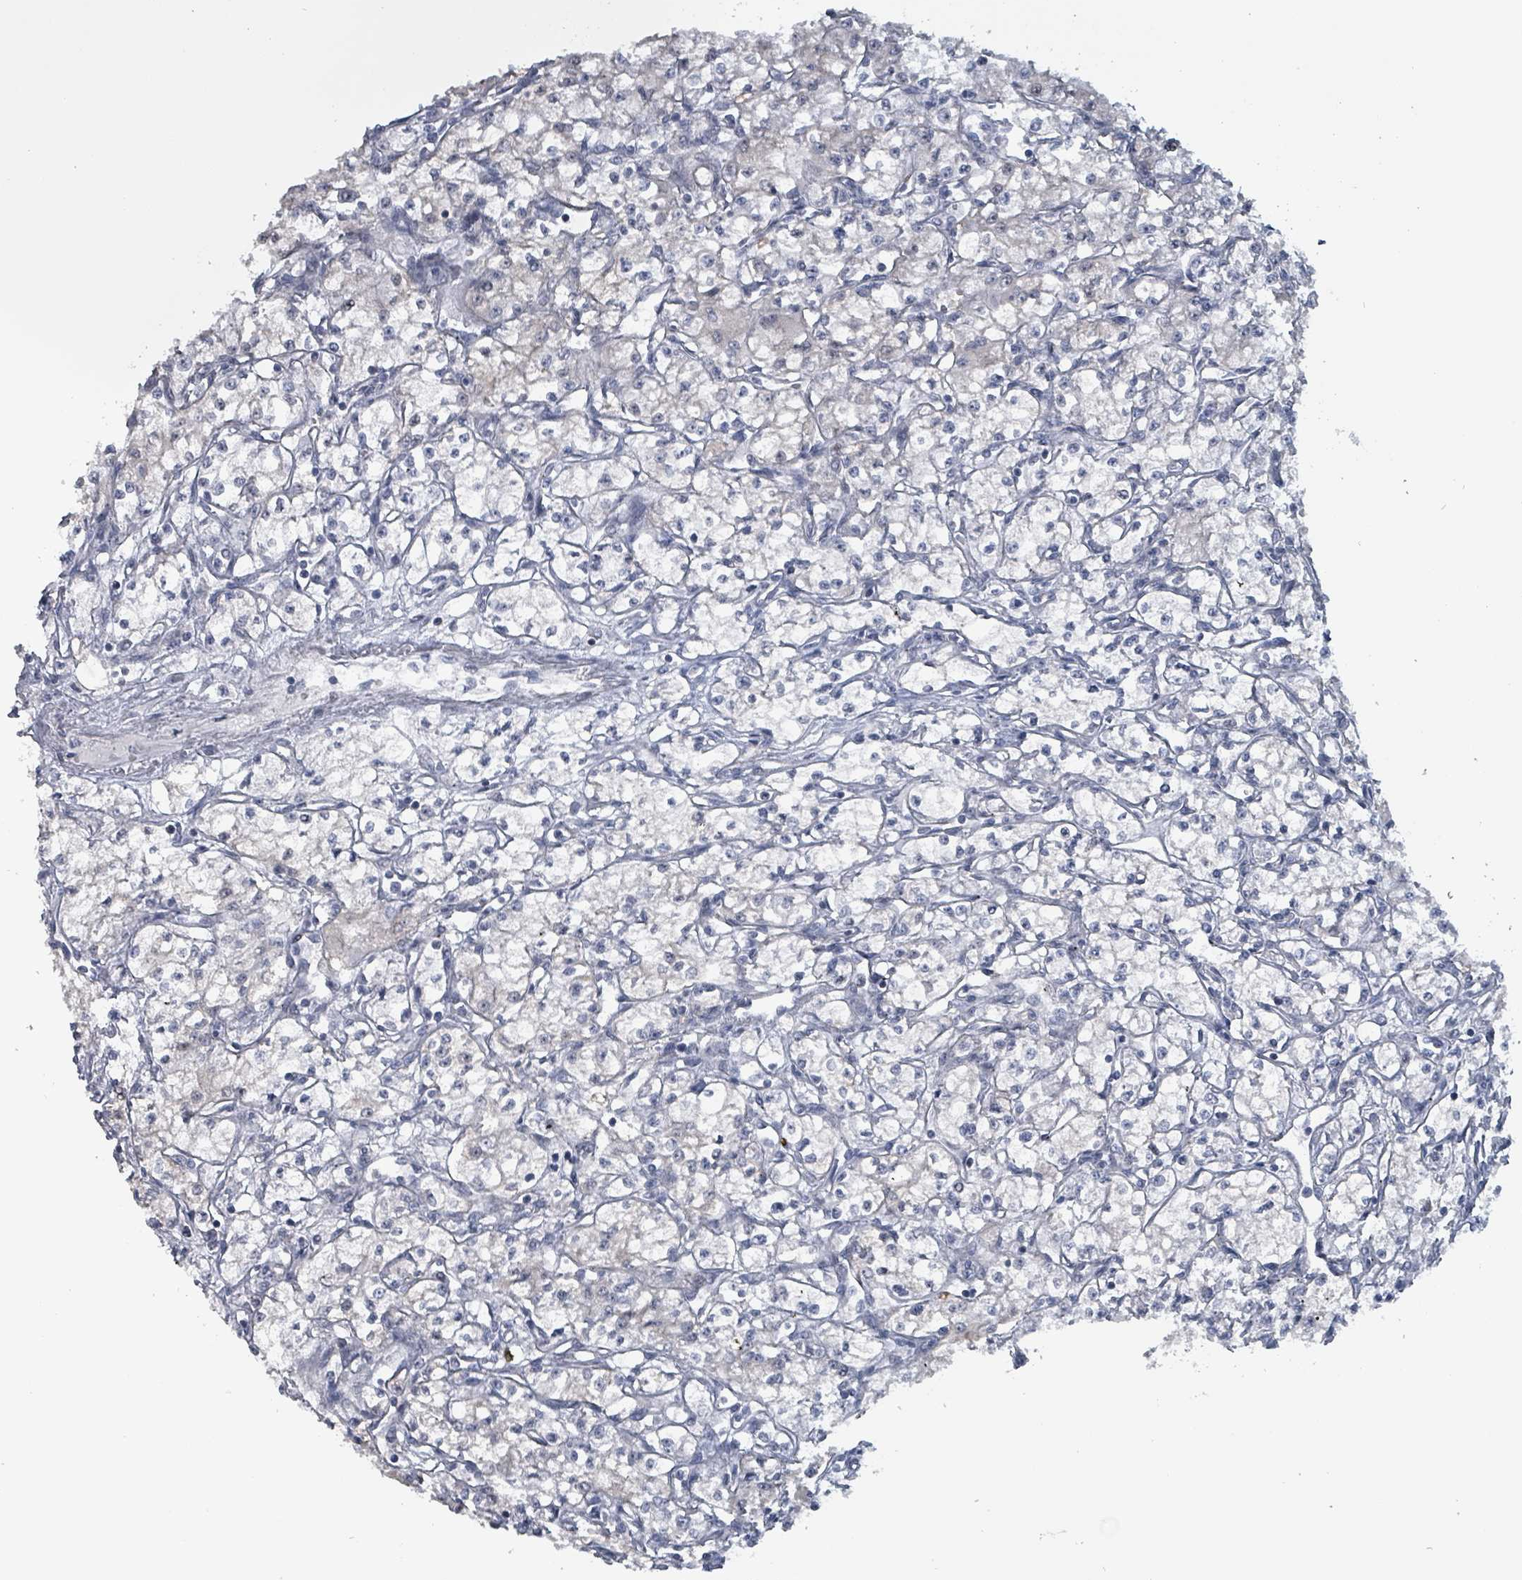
{"staining": {"intensity": "negative", "quantity": "none", "location": "none"}, "tissue": "renal cancer", "cell_type": "Tumor cells", "image_type": "cancer", "snomed": [{"axis": "morphology", "description": "Adenocarcinoma, NOS"}, {"axis": "topography", "description": "Kidney"}], "caption": "Tumor cells are negative for protein expression in human renal adenocarcinoma.", "gene": "BIVM", "patient": {"sex": "male", "age": 59}}